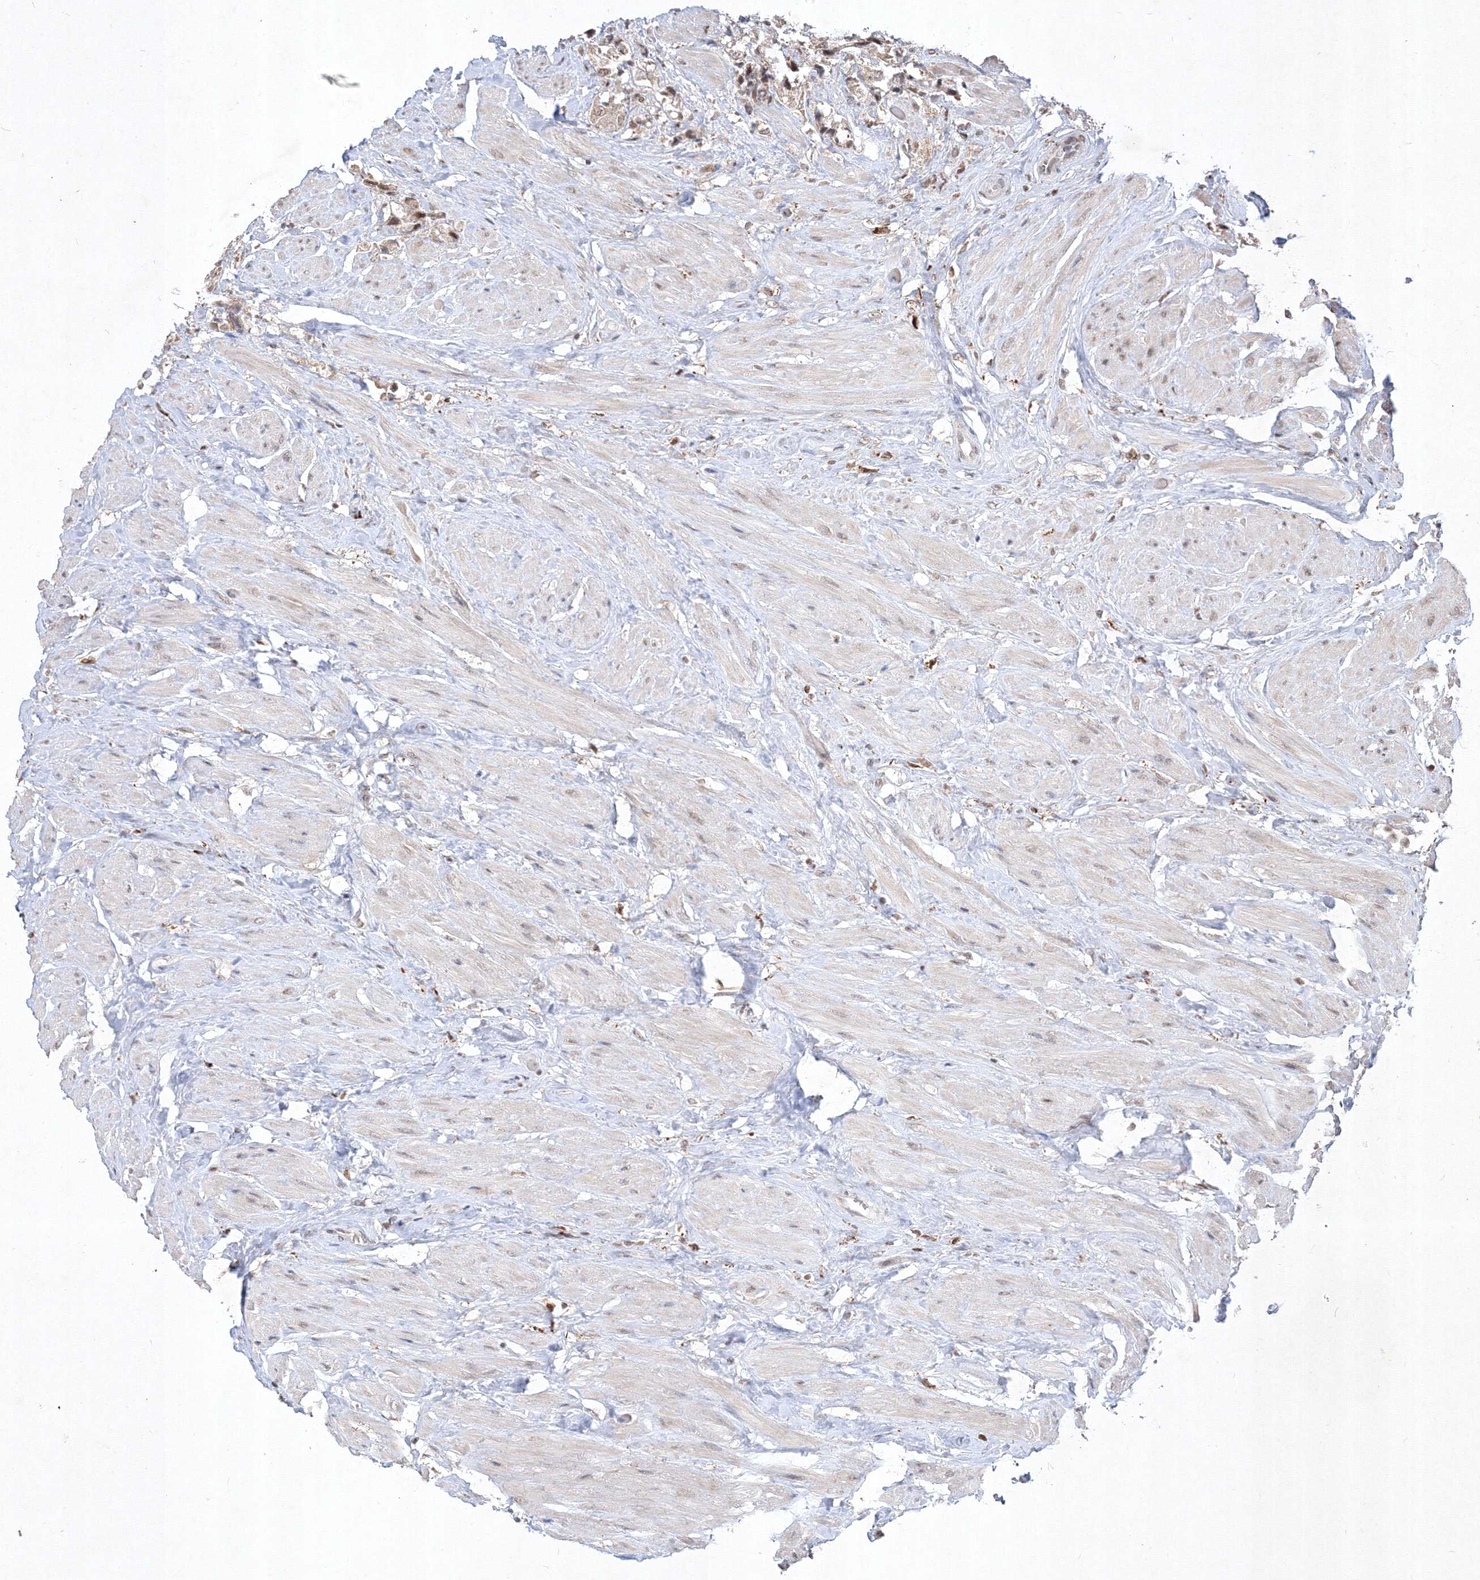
{"staining": {"intensity": "negative", "quantity": "none", "location": "none"}, "tissue": "prostate cancer", "cell_type": "Tumor cells", "image_type": "cancer", "snomed": [{"axis": "morphology", "description": "Adenocarcinoma, High grade"}, {"axis": "topography", "description": "Prostate"}], "caption": "DAB immunohistochemical staining of human prostate high-grade adenocarcinoma reveals no significant expression in tumor cells.", "gene": "TAB1", "patient": {"sex": "male", "age": 61}}